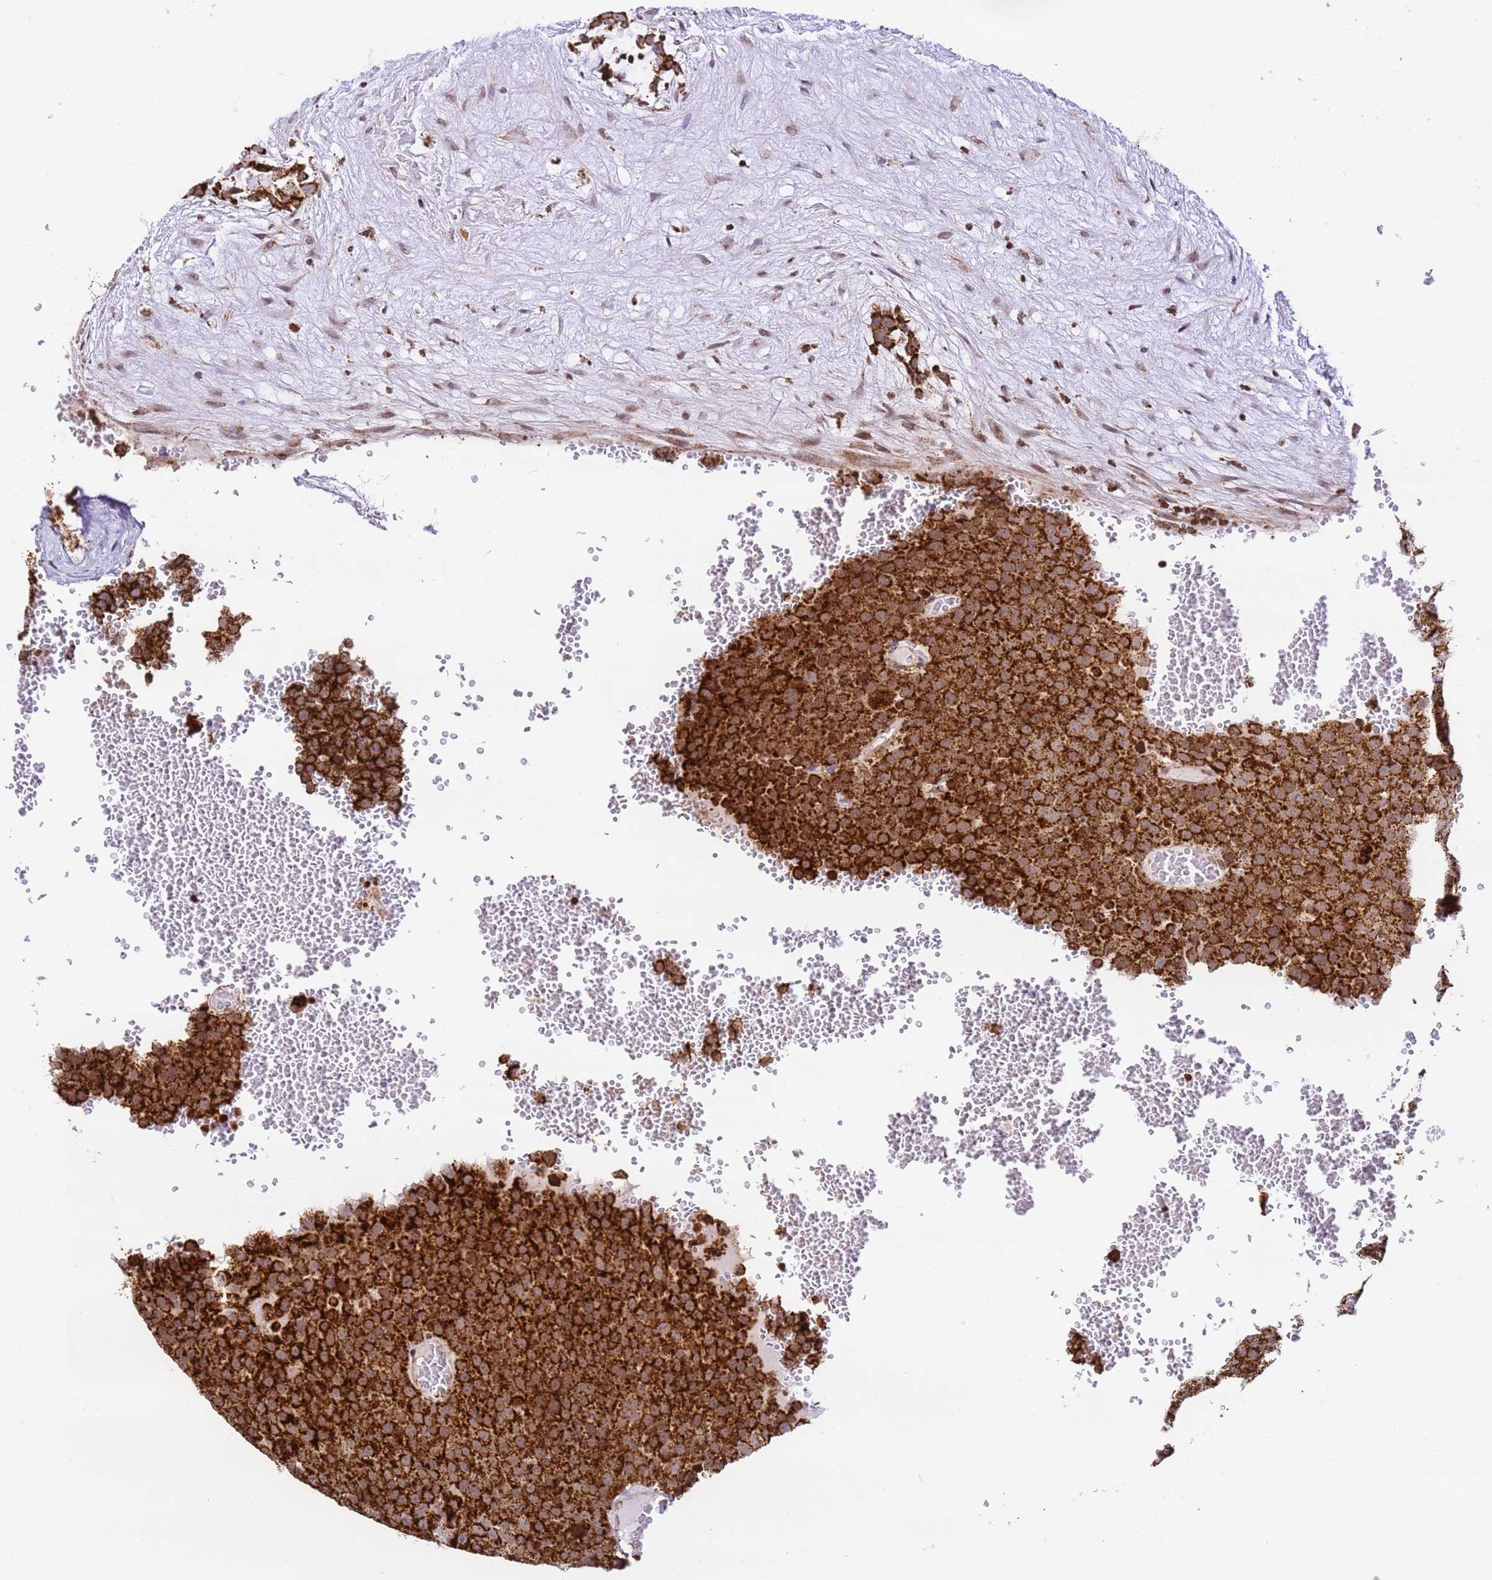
{"staining": {"intensity": "strong", "quantity": ">75%", "location": "cytoplasmic/membranous"}, "tissue": "testis cancer", "cell_type": "Tumor cells", "image_type": "cancer", "snomed": [{"axis": "morphology", "description": "Seminoma, NOS"}, {"axis": "topography", "description": "Testis"}], "caption": "Testis cancer was stained to show a protein in brown. There is high levels of strong cytoplasmic/membranous expression in about >75% of tumor cells. (IHC, brightfield microscopy, high magnification).", "gene": "HSPE1", "patient": {"sex": "male", "age": 71}}